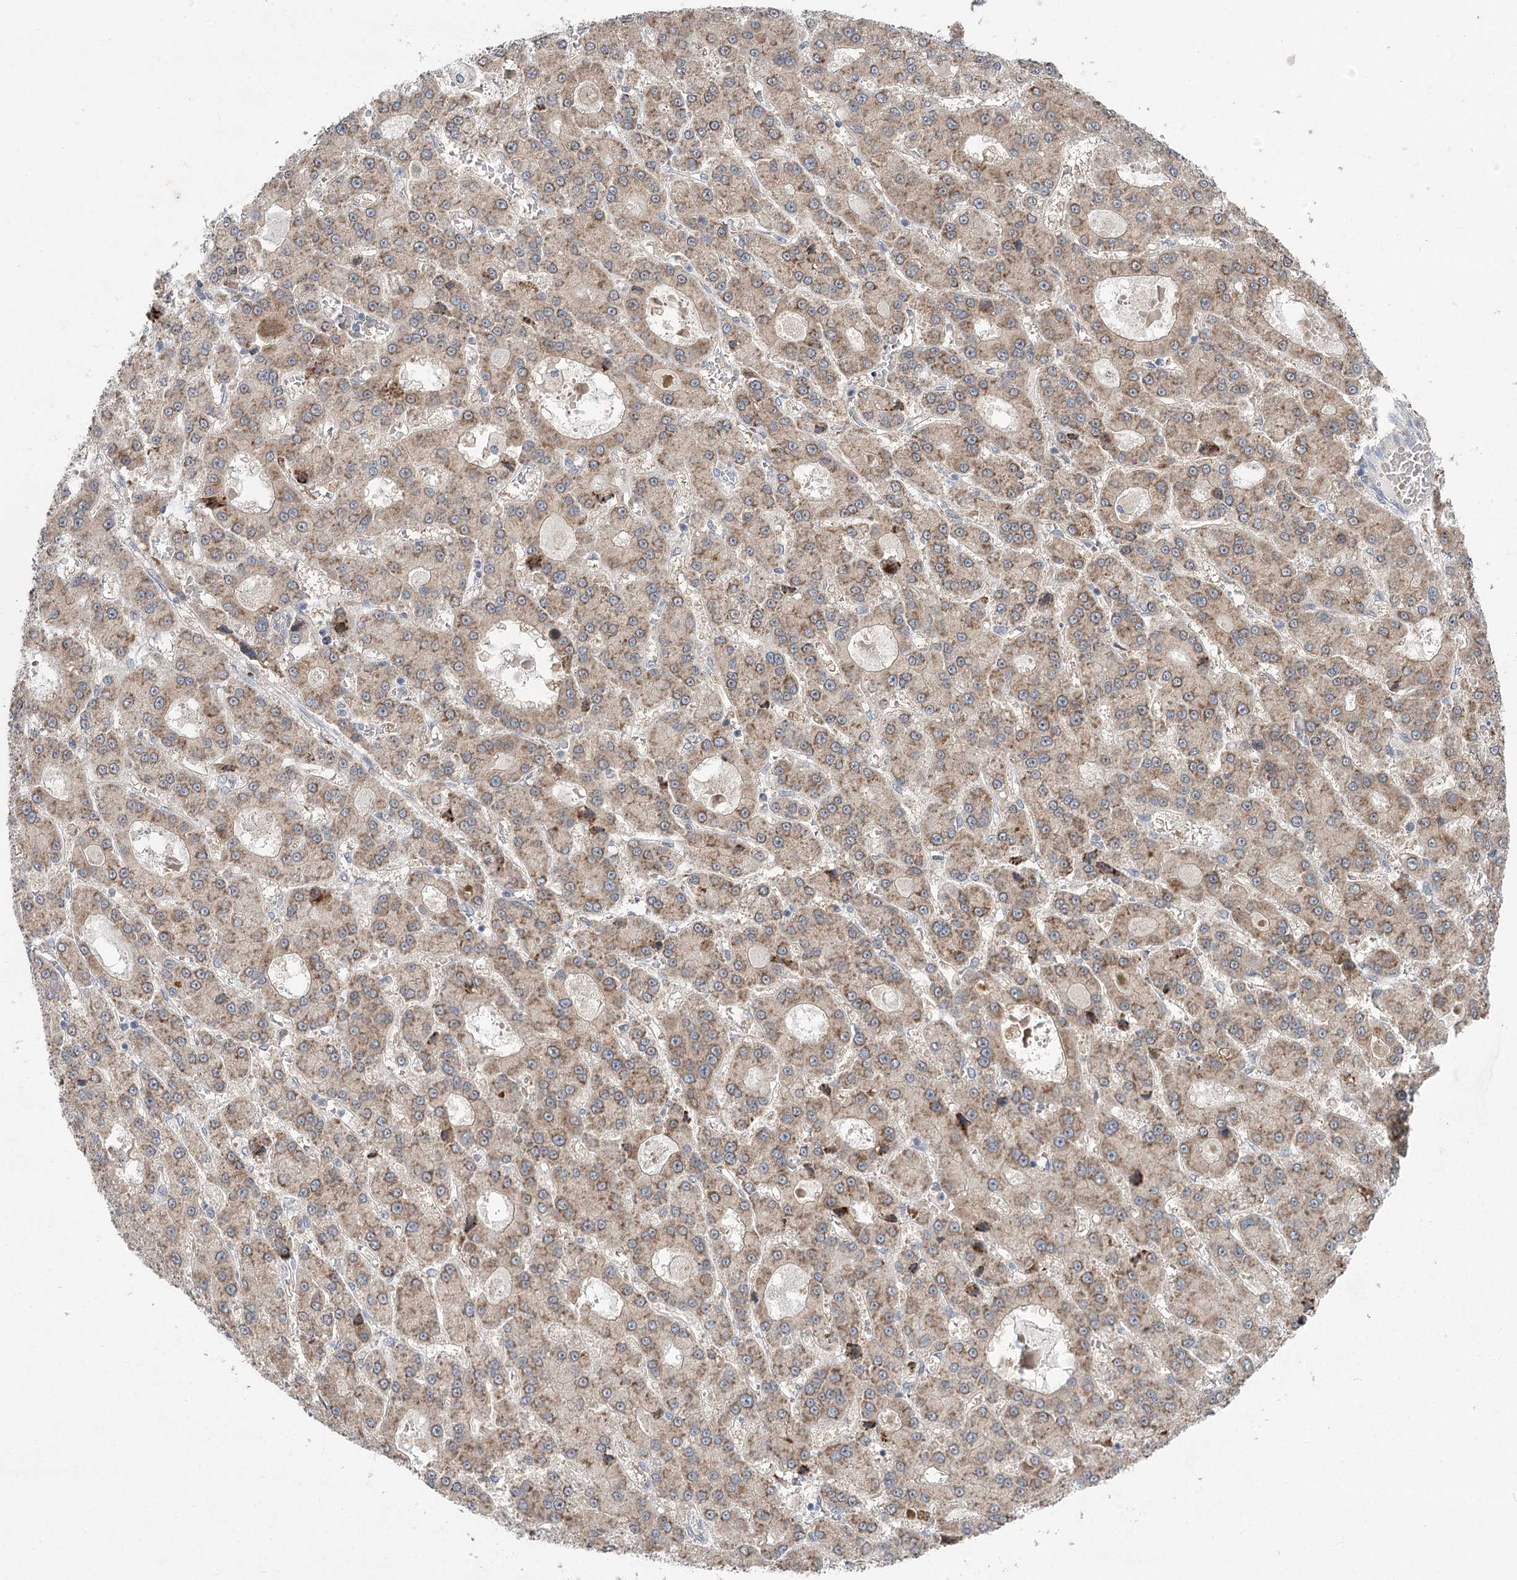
{"staining": {"intensity": "moderate", "quantity": ">75%", "location": "cytoplasmic/membranous"}, "tissue": "liver cancer", "cell_type": "Tumor cells", "image_type": "cancer", "snomed": [{"axis": "morphology", "description": "Carcinoma, Hepatocellular, NOS"}, {"axis": "topography", "description": "Liver"}], "caption": "Liver hepatocellular carcinoma was stained to show a protein in brown. There is medium levels of moderate cytoplasmic/membranous expression in approximately >75% of tumor cells. The staining was performed using DAB (3,3'-diaminobenzidine) to visualize the protein expression in brown, while the nuclei were stained in blue with hematoxylin (Magnification: 20x).", "gene": "GCNT4", "patient": {"sex": "male", "age": 70}}